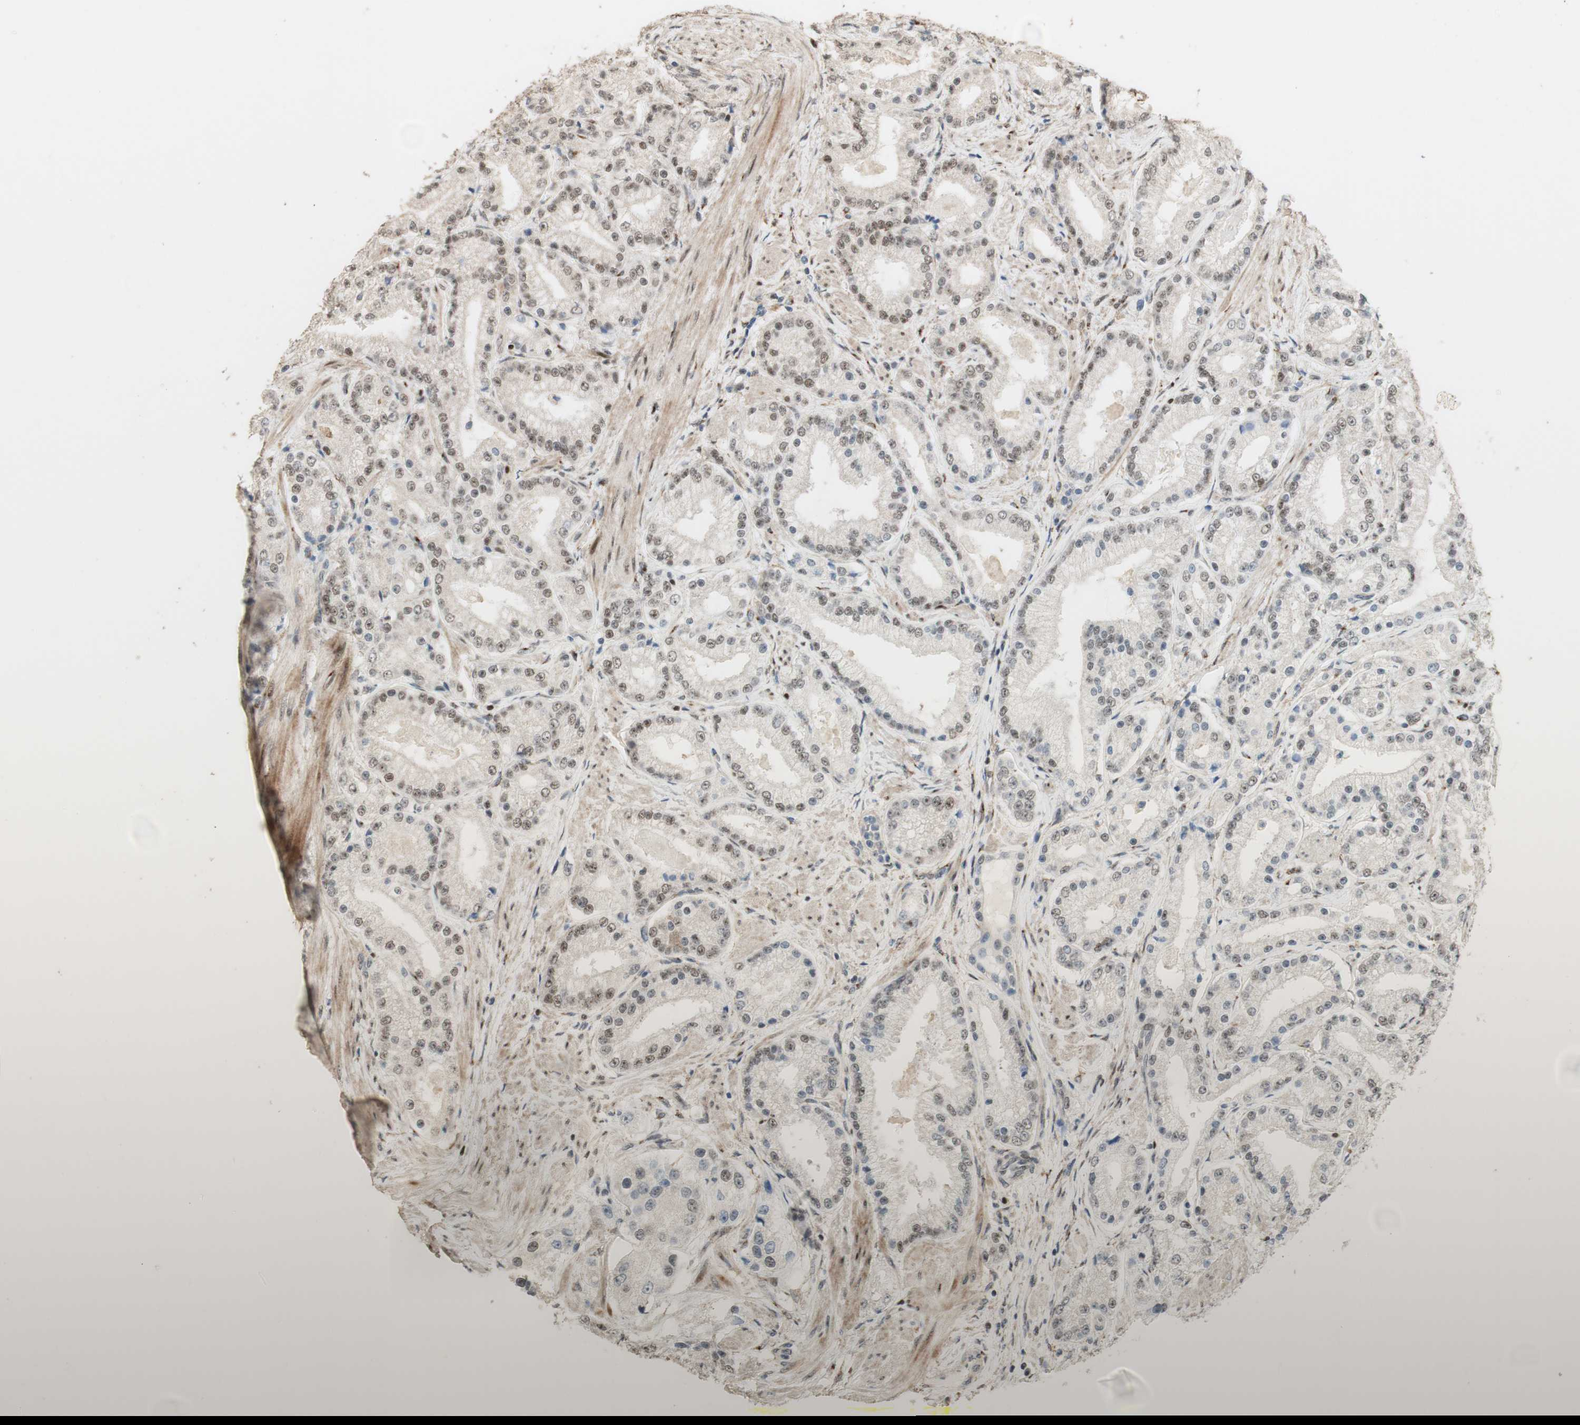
{"staining": {"intensity": "weak", "quantity": "<25%", "location": "nuclear"}, "tissue": "prostate cancer", "cell_type": "Tumor cells", "image_type": "cancer", "snomed": [{"axis": "morphology", "description": "Adenocarcinoma, Low grade"}, {"axis": "topography", "description": "Prostate"}], "caption": "A high-resolution photomicrograph shows immunohistochemistry (IHC) staining of prostate low-grade adenocarcinoma, which exhibits no significant expression in tumor cells. The staining was performed using DAB (3,3'-diaminobenzidine) to visualize the protein expression in brown, while the nuclei were stained in blue with hematoxylin (Magnification: 20x).", "gene": "FOXP1", "patient": {"sex": "male", "age": 63}}